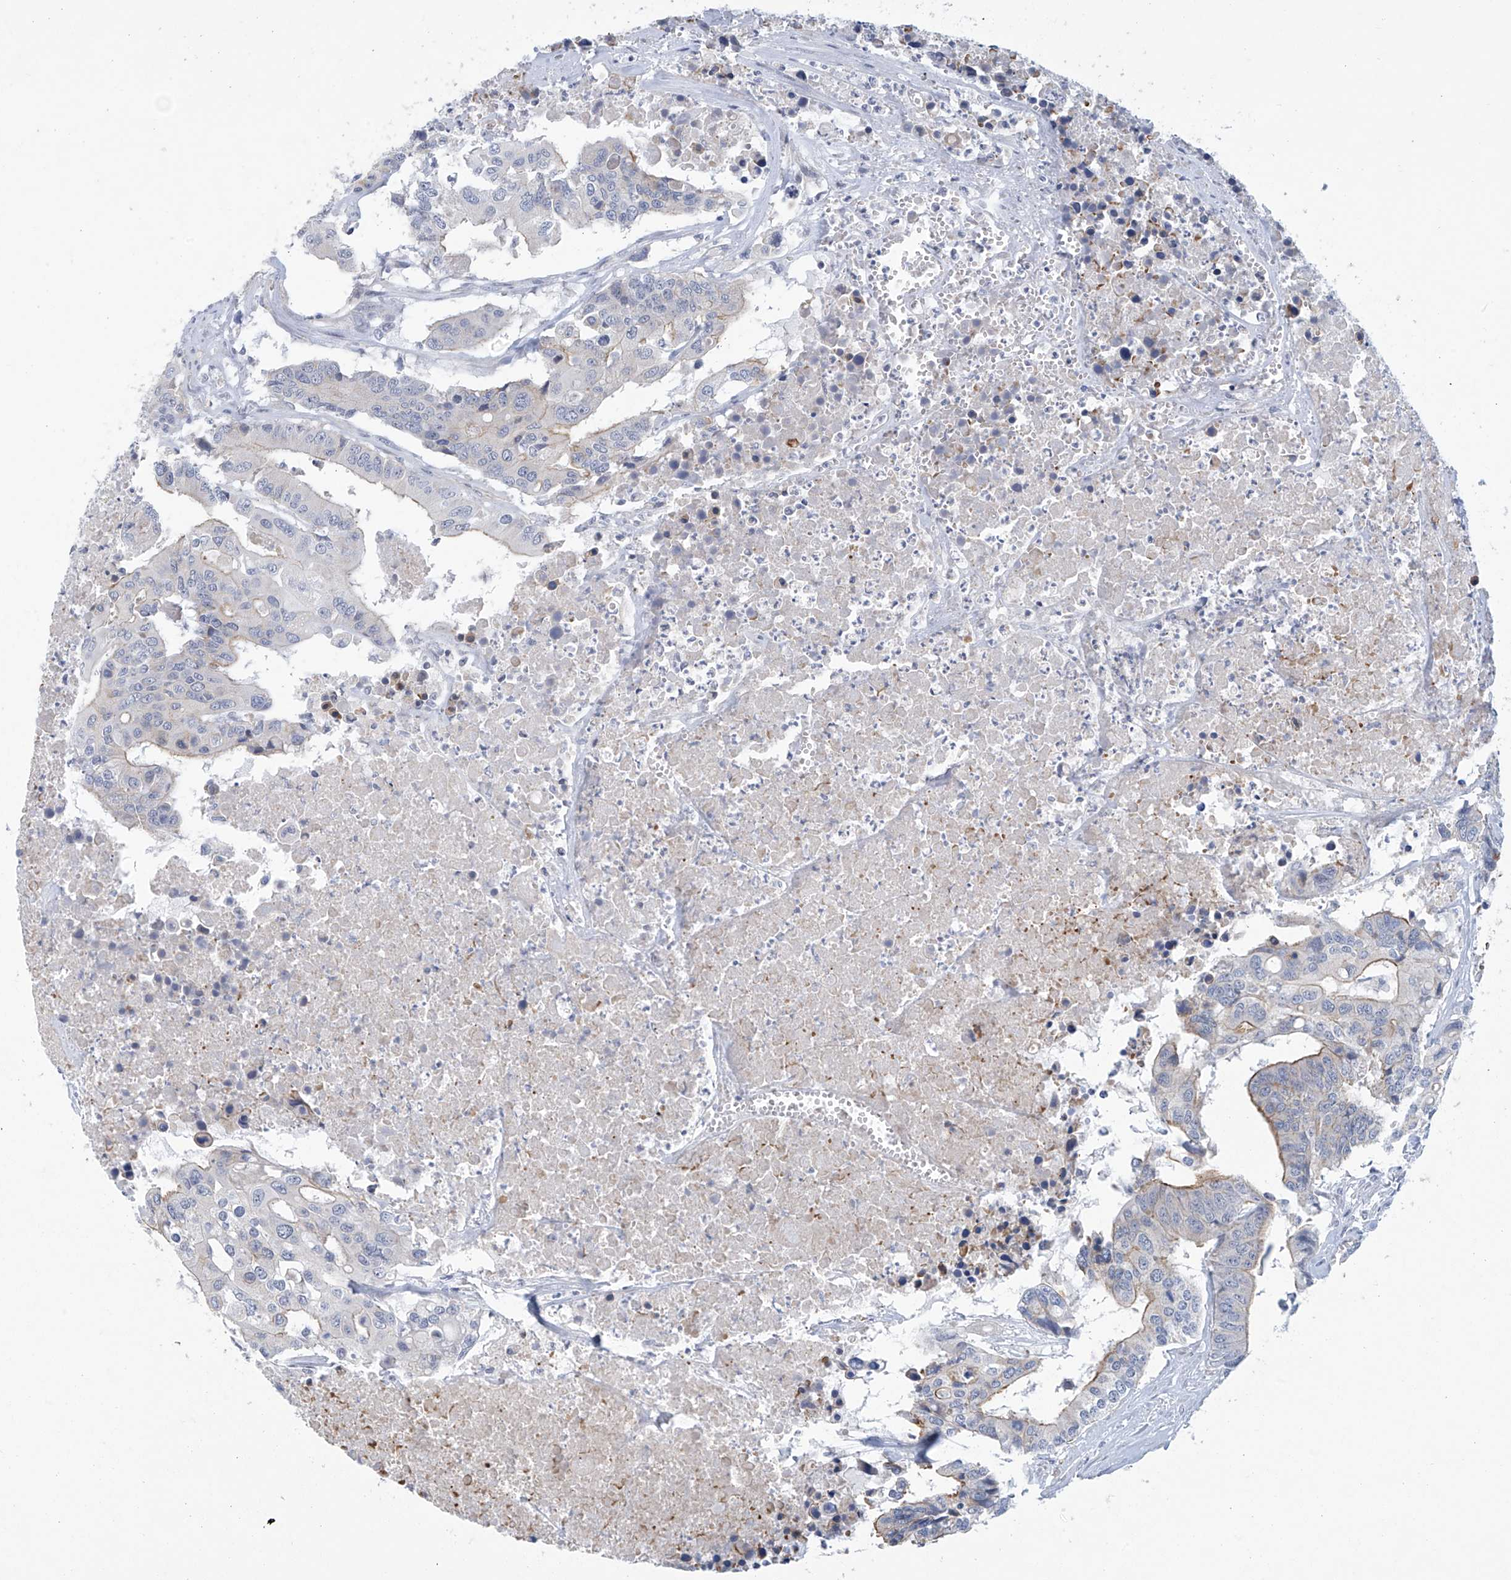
{"staining": {"intensity": "negative", "quantity": "none", "location": "none"}, "tissue": "colorectal cancer", "cell_type": "Tumor cells", "image_type": "cancer", "snomed": [{"axis": "morphology", "description": "Adenocarcinoma, NOS"}, {"axis": "topography", "description": "Colon"}], "caption": "A micrograph of colorectal adenocarcinoma stained for a protein reveals no brown staining in tumor cells.", "gene": "ABHD13", "patient": {"sex": "male", "age": 77}}